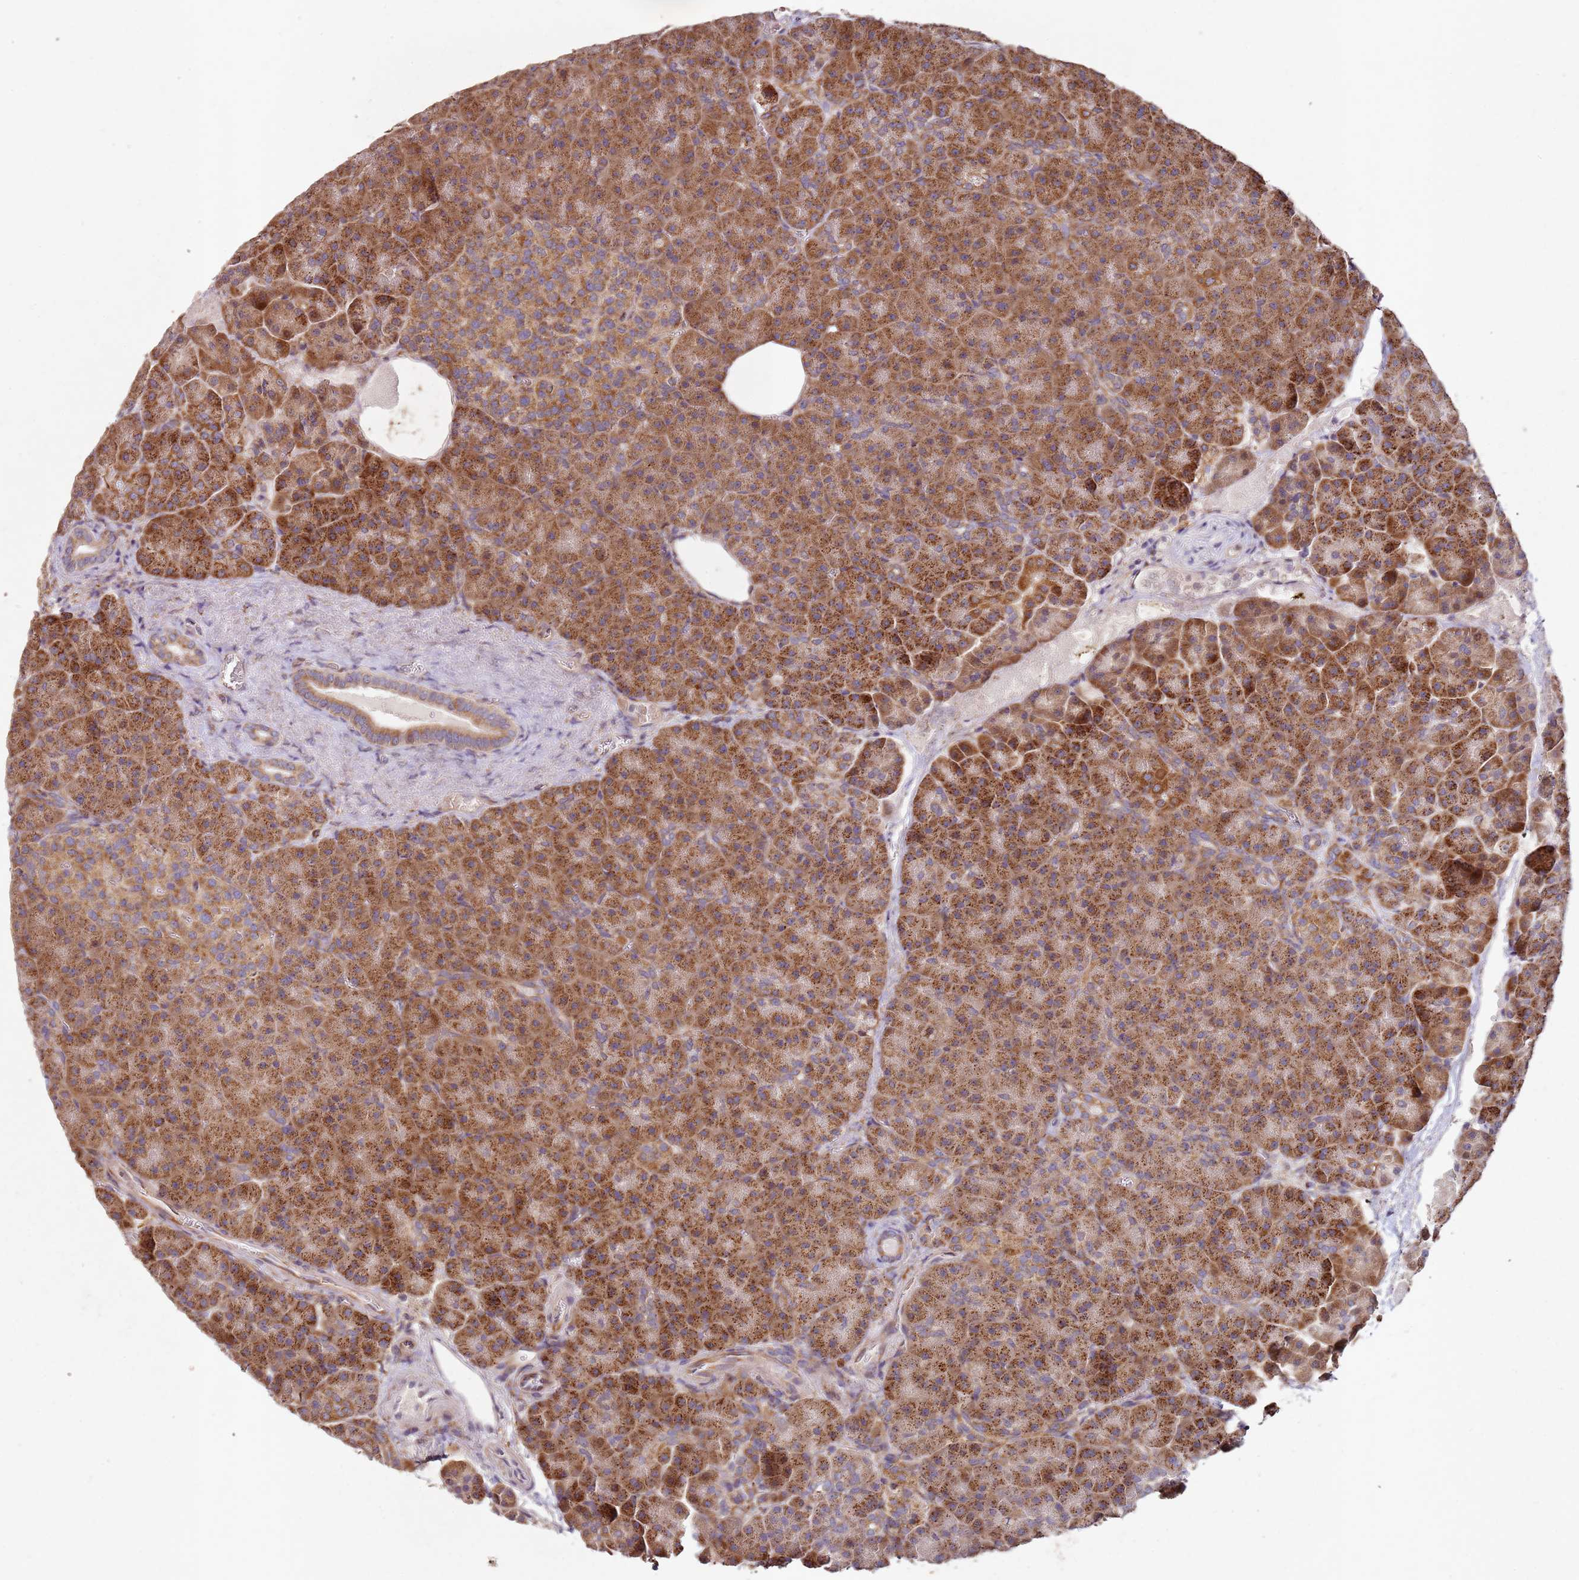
{"staining": {"intensity": "strong", "quantity": ">75%", "location": "cytoplasmic/membranous"}, "tissue": "pancreas", "cell_type": "Exocrine glandular cells", "image_type": "normal", "snomed": [{"axis": "morphology", "description": "Normal tissue, NOS"}, {"axis": "topography", "description": "Pancreas"}], "caption": "Exocrine glandular cells show high levels of strong cytoplasmic/membranous staining in about >75% of cells in unremarkable pancreas.", "gene": "ARFRP1", "patient": {"sex": "female", "age": 74}}